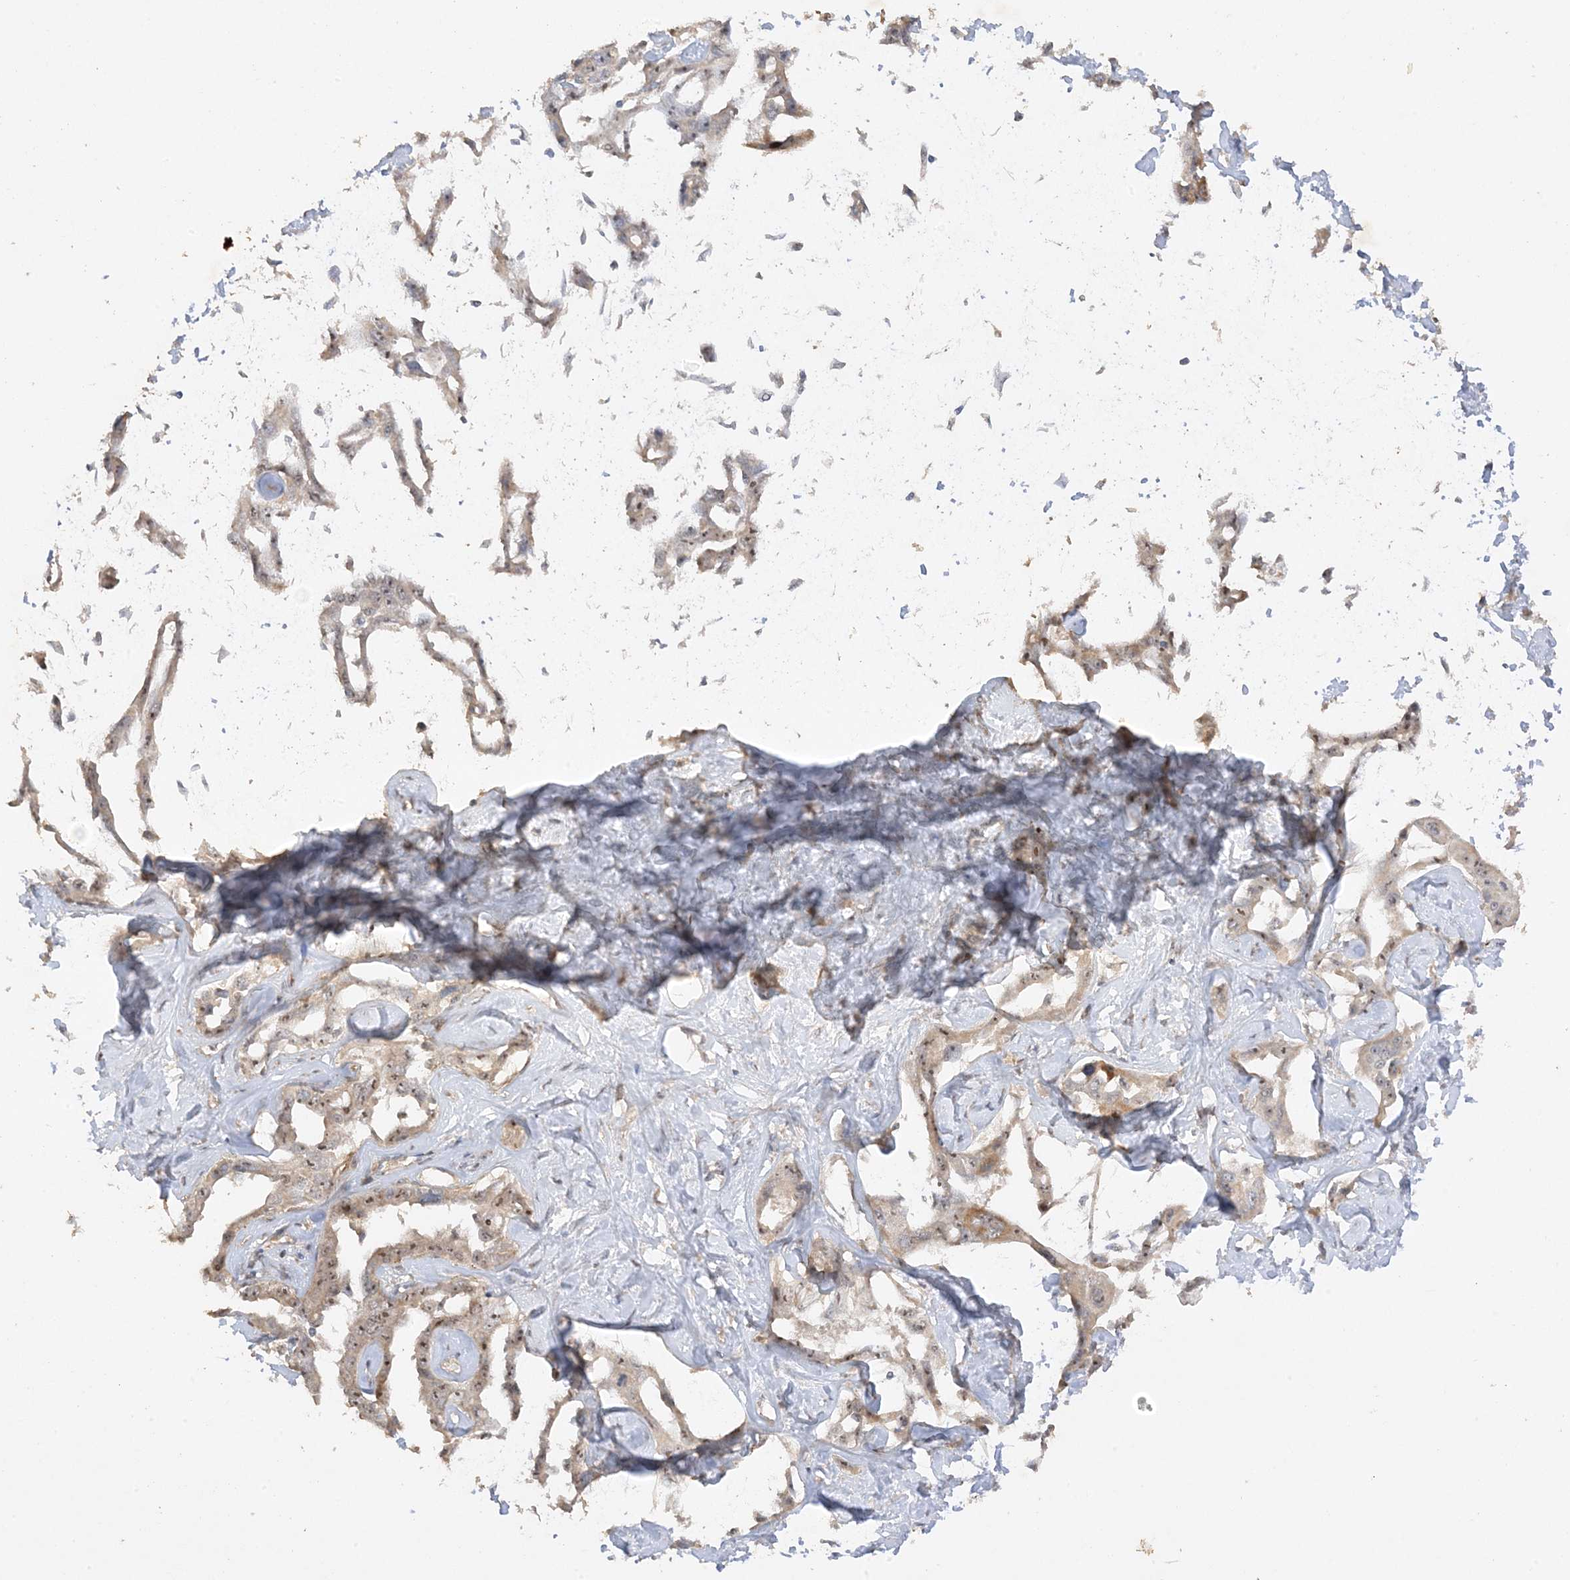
{"staining": {"intensity": "weak", "quantity": "25%-75%", "location": "nuclear"}, "tissue": "liver cancer", "cell_type": "Tumor cells", "image_type": "cancer", "snomed": [{"axis": "morphology", "description": "Cholangiocarcinoma"}, {"axis": "topography", "description": "Liver"}], "caption": "A micrograph showing weak nuclear positivity in about 25%-75% of tumor cells in liver cholangiocarcinoma, as visualized by brown immunohistochemical staining.", "gene": "DDX18", "patient": {"sex": "male", "age": 59}}